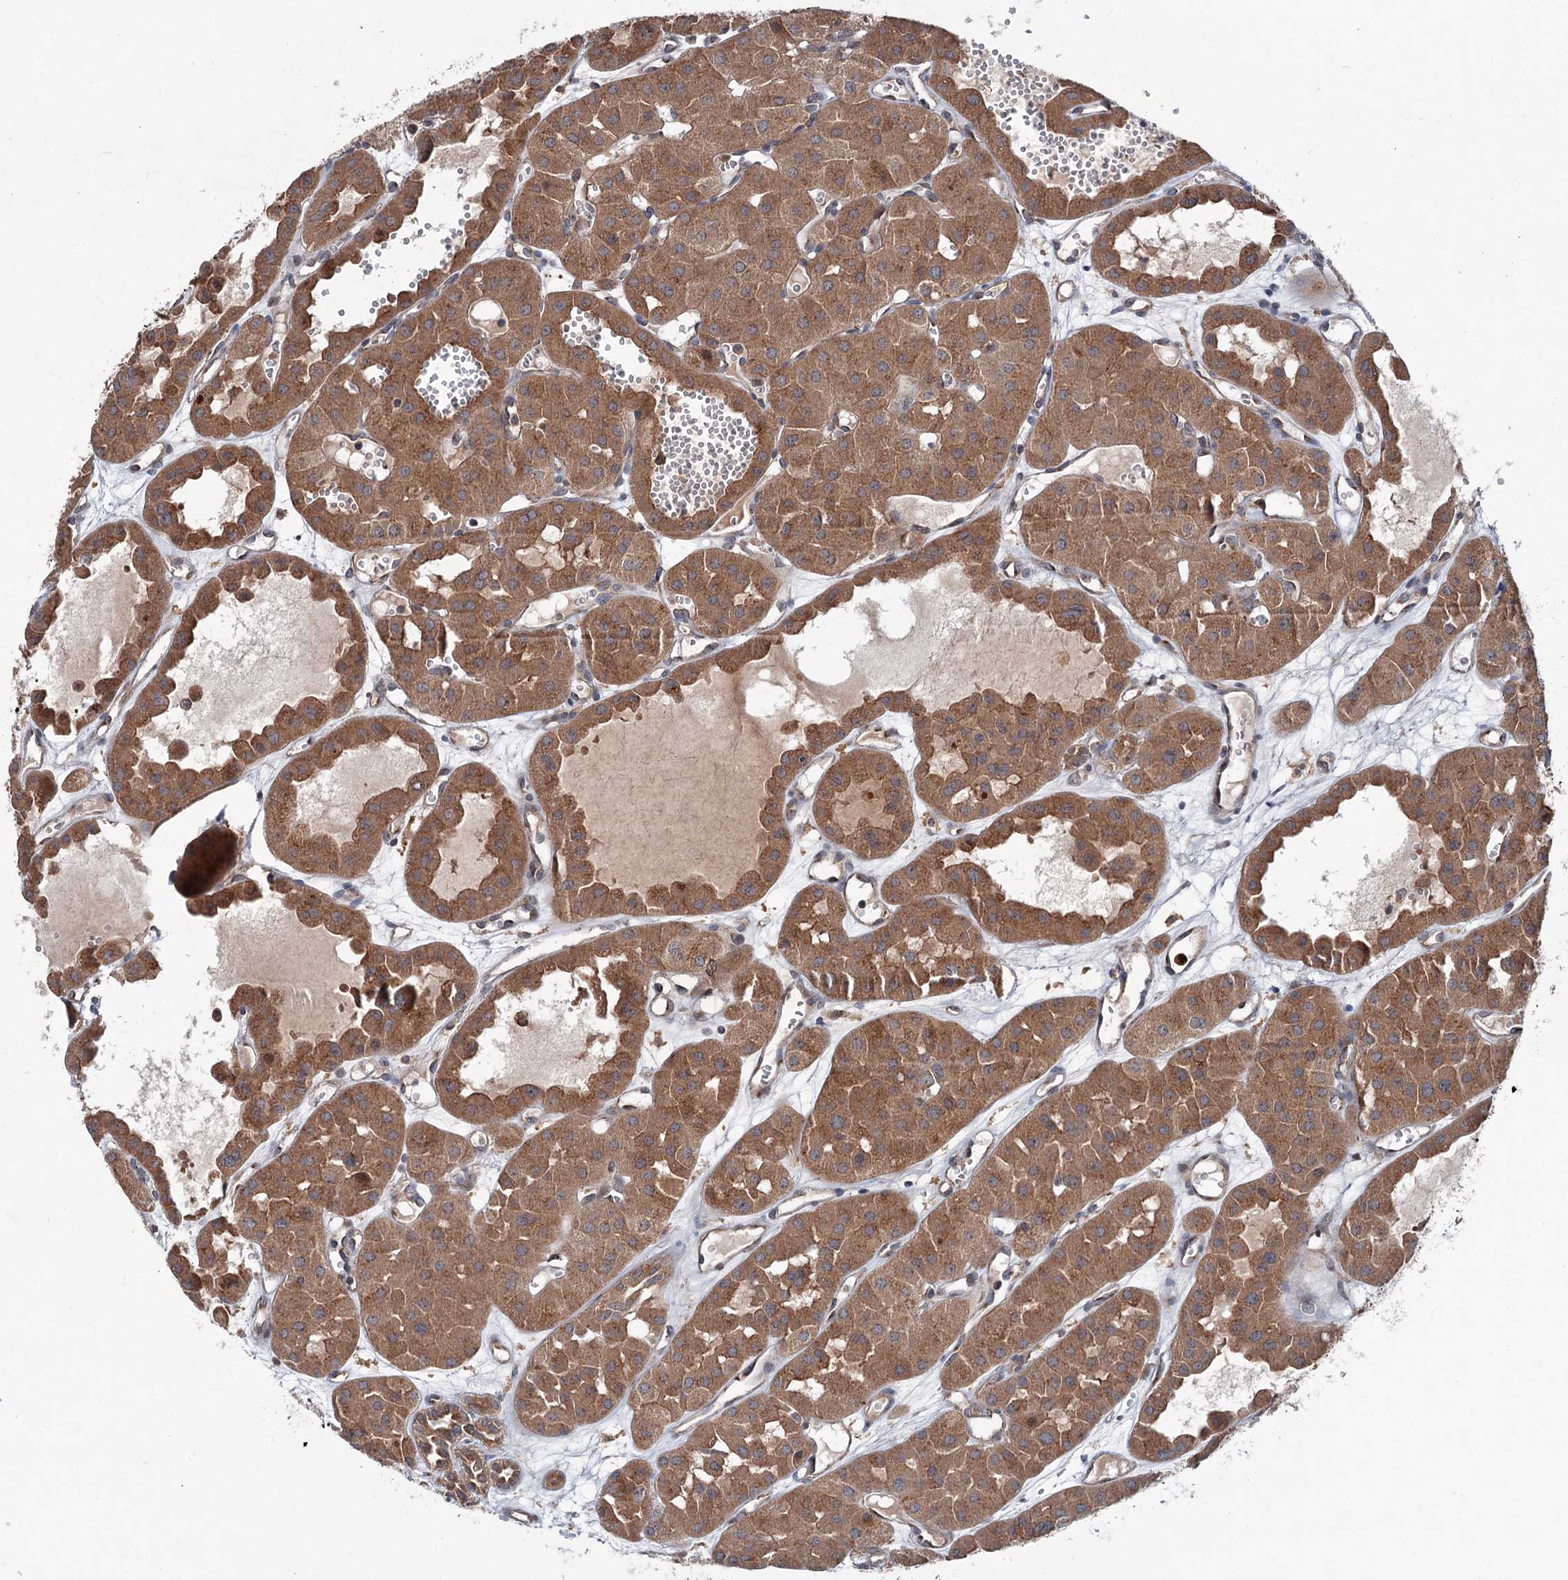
{"staining": {"intensity": "moderate", "quantity": ">75%", "location": "cytoplasmic/membranous"}, "tissue": "renal cancer", "cell_type": "Tumor cells", "image_type": "cancer", "snomed": [{"axis": "morphology", "description": "Carcinoma, NOS"}, {"axis": "topography", "description": "Kidney"}], "caption": "Tumor cells display moderate cytoplasmic/membranous staining in about >75% of cells in renal cancer (carcinoma).", "gene": "PTPN3", "patient": {"sex": "female", "age": 75}}